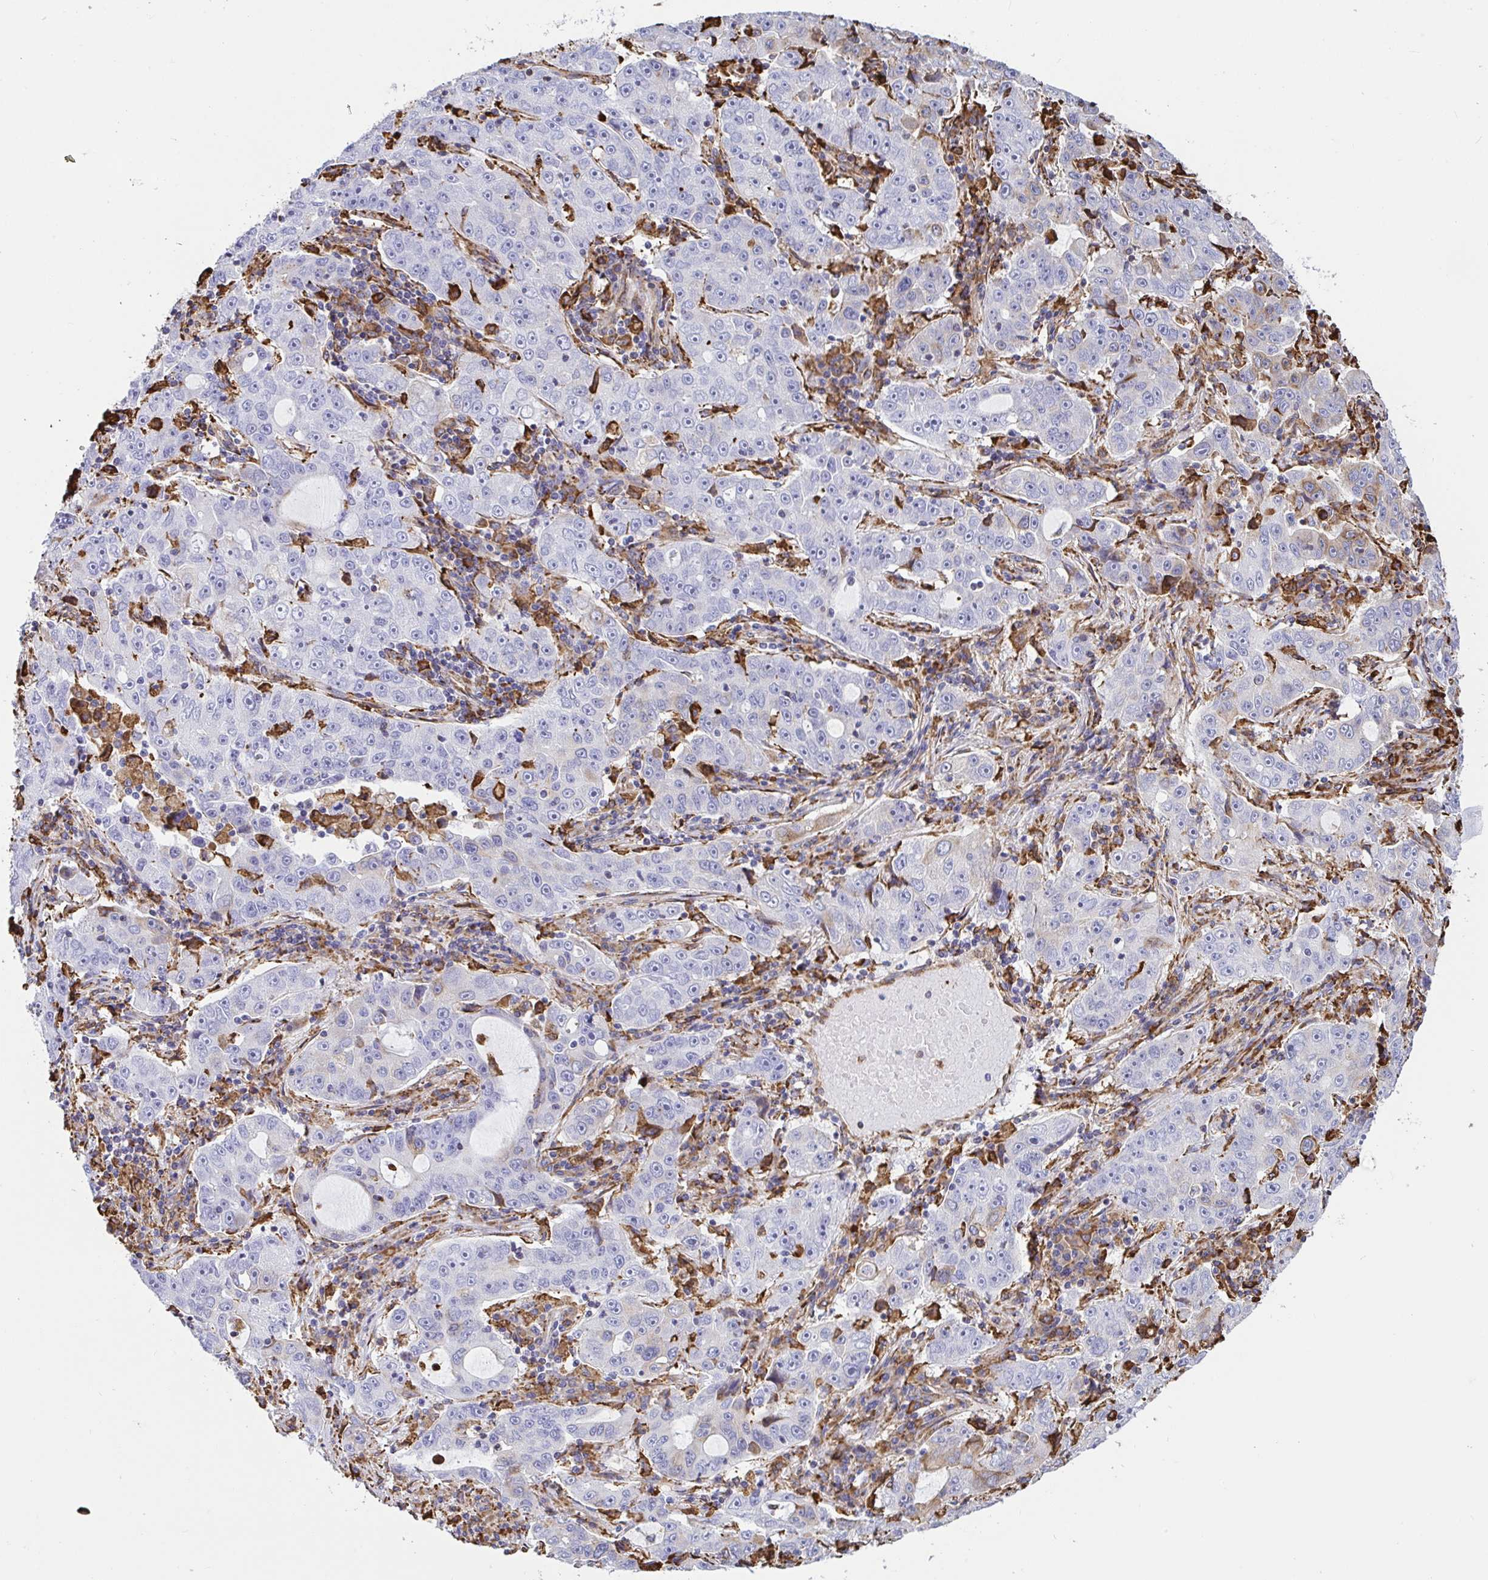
{"staining": {"intensity": "negative", "quantity": "none", "location": "none"}, "tissue": "lung cancer", "cell_type": "Tumor cells", "image_type": "cancer", "snomed": [{"axis": "morphology", "description": "Normal morphology"}, {"axis": "morphology", "description": "Adenocarcinoma, NOS"}, {"axis": "topography", "description": "Lymph node"}, {"axis": "topography", "description": "Lung"}], "caption": "Image shows no significant protein expression in tumor cells of lung adenocarcinoma.", "gene": "CLGN", "patient": {"sex": "female", "age": 57}}